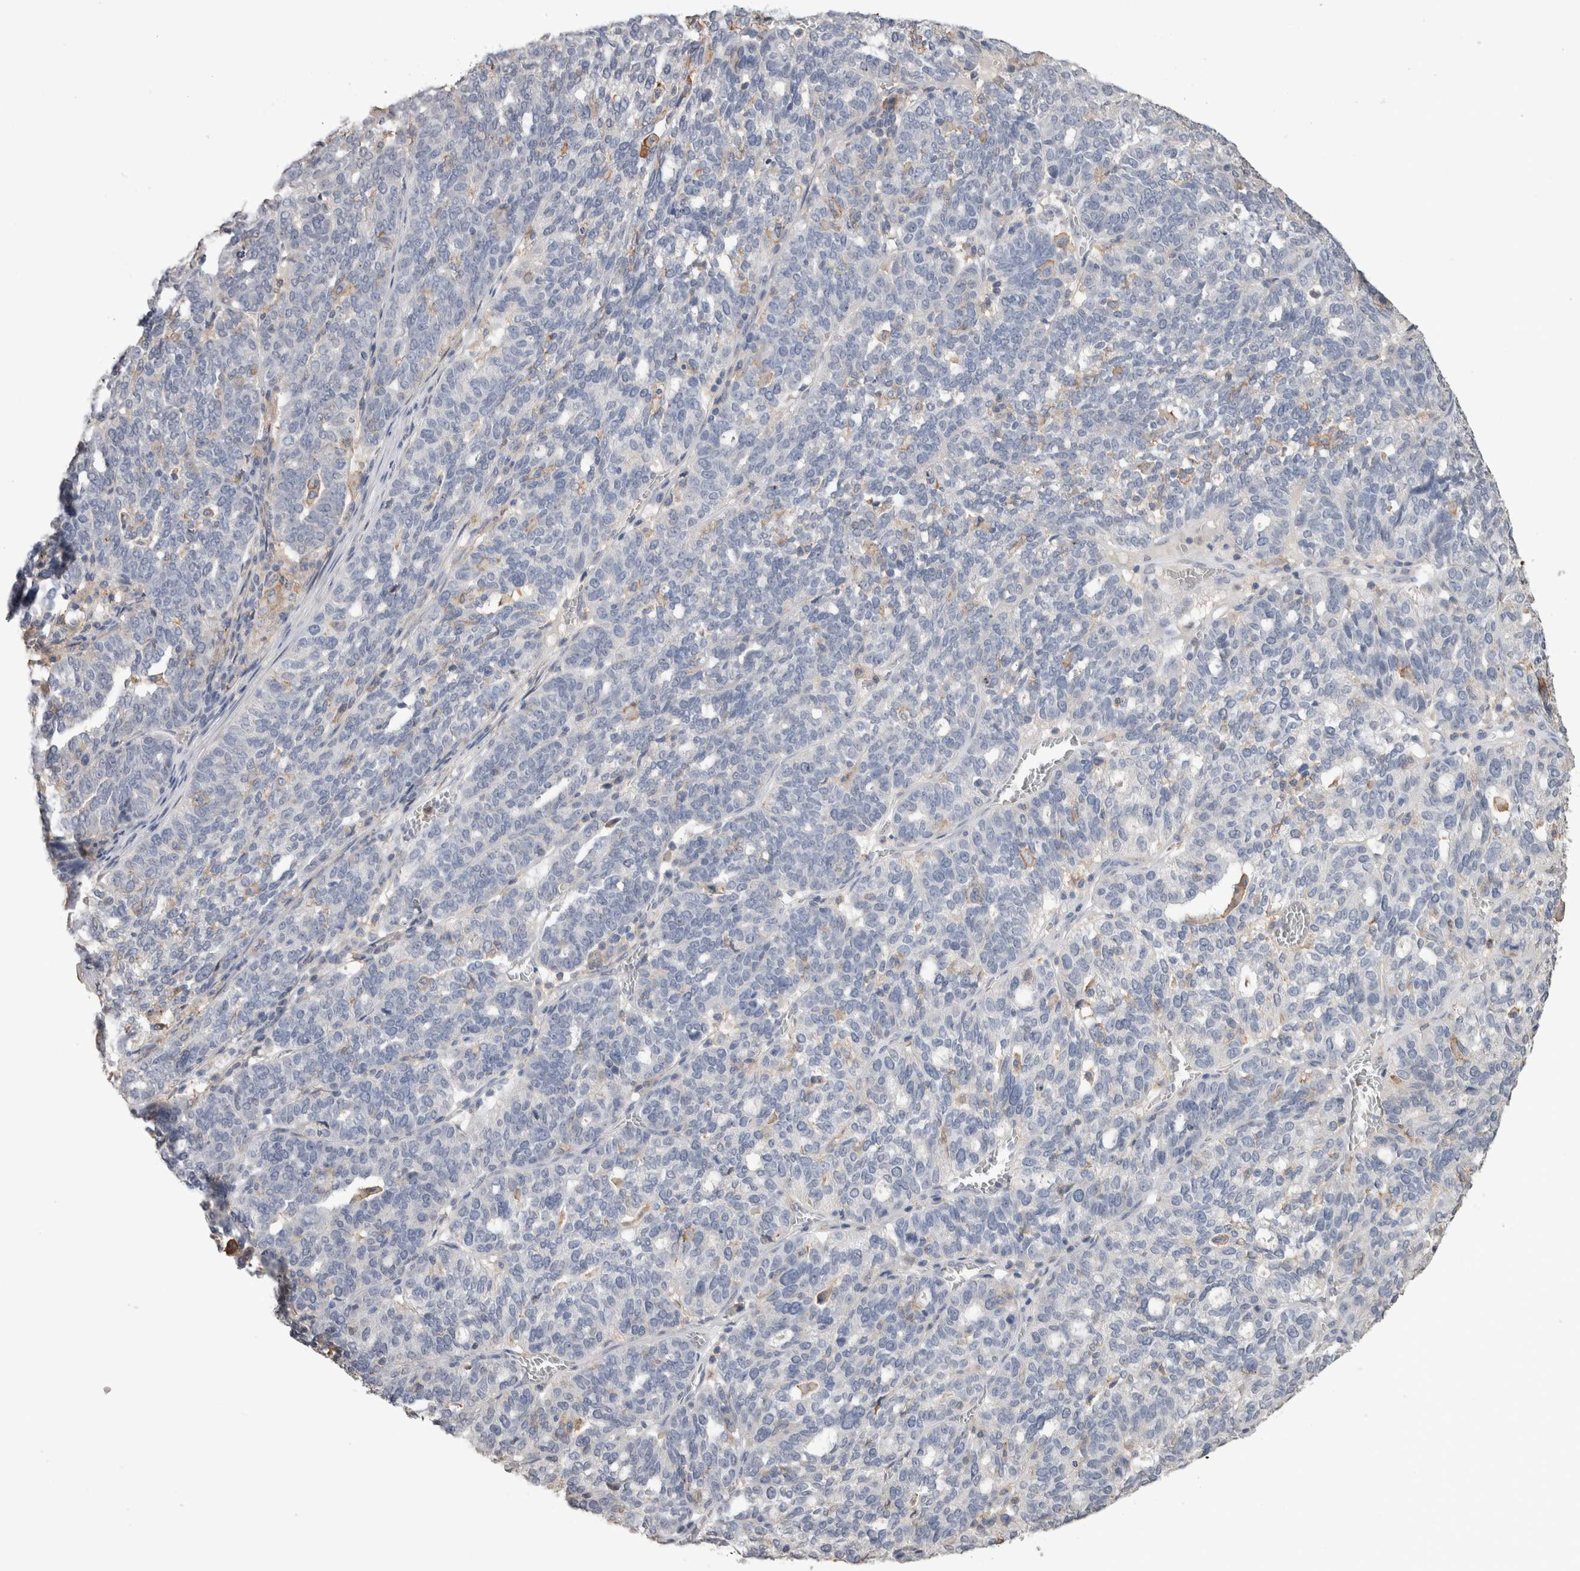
{"staining": {"intensity": "negative", "quantity": "none", "location": "none"}, "tissue": "ovarian cancer", "cell_type": "Tumor cells", "image_type": "cancer", "snomed": [{"axis": "morphology", "description": "Cystadenocarcinoma, serous, NOS"}, {"axis": "topography", "description": "Ovary"}], "caption": "High power microscopy image of an immunohistochemistry histopathology image of serous cystadenocarcinoma (ovarian), revealing no significant expression in tumor cells.", "gene": "S100A10", "patient": {"sex": "female", "age": 59}}